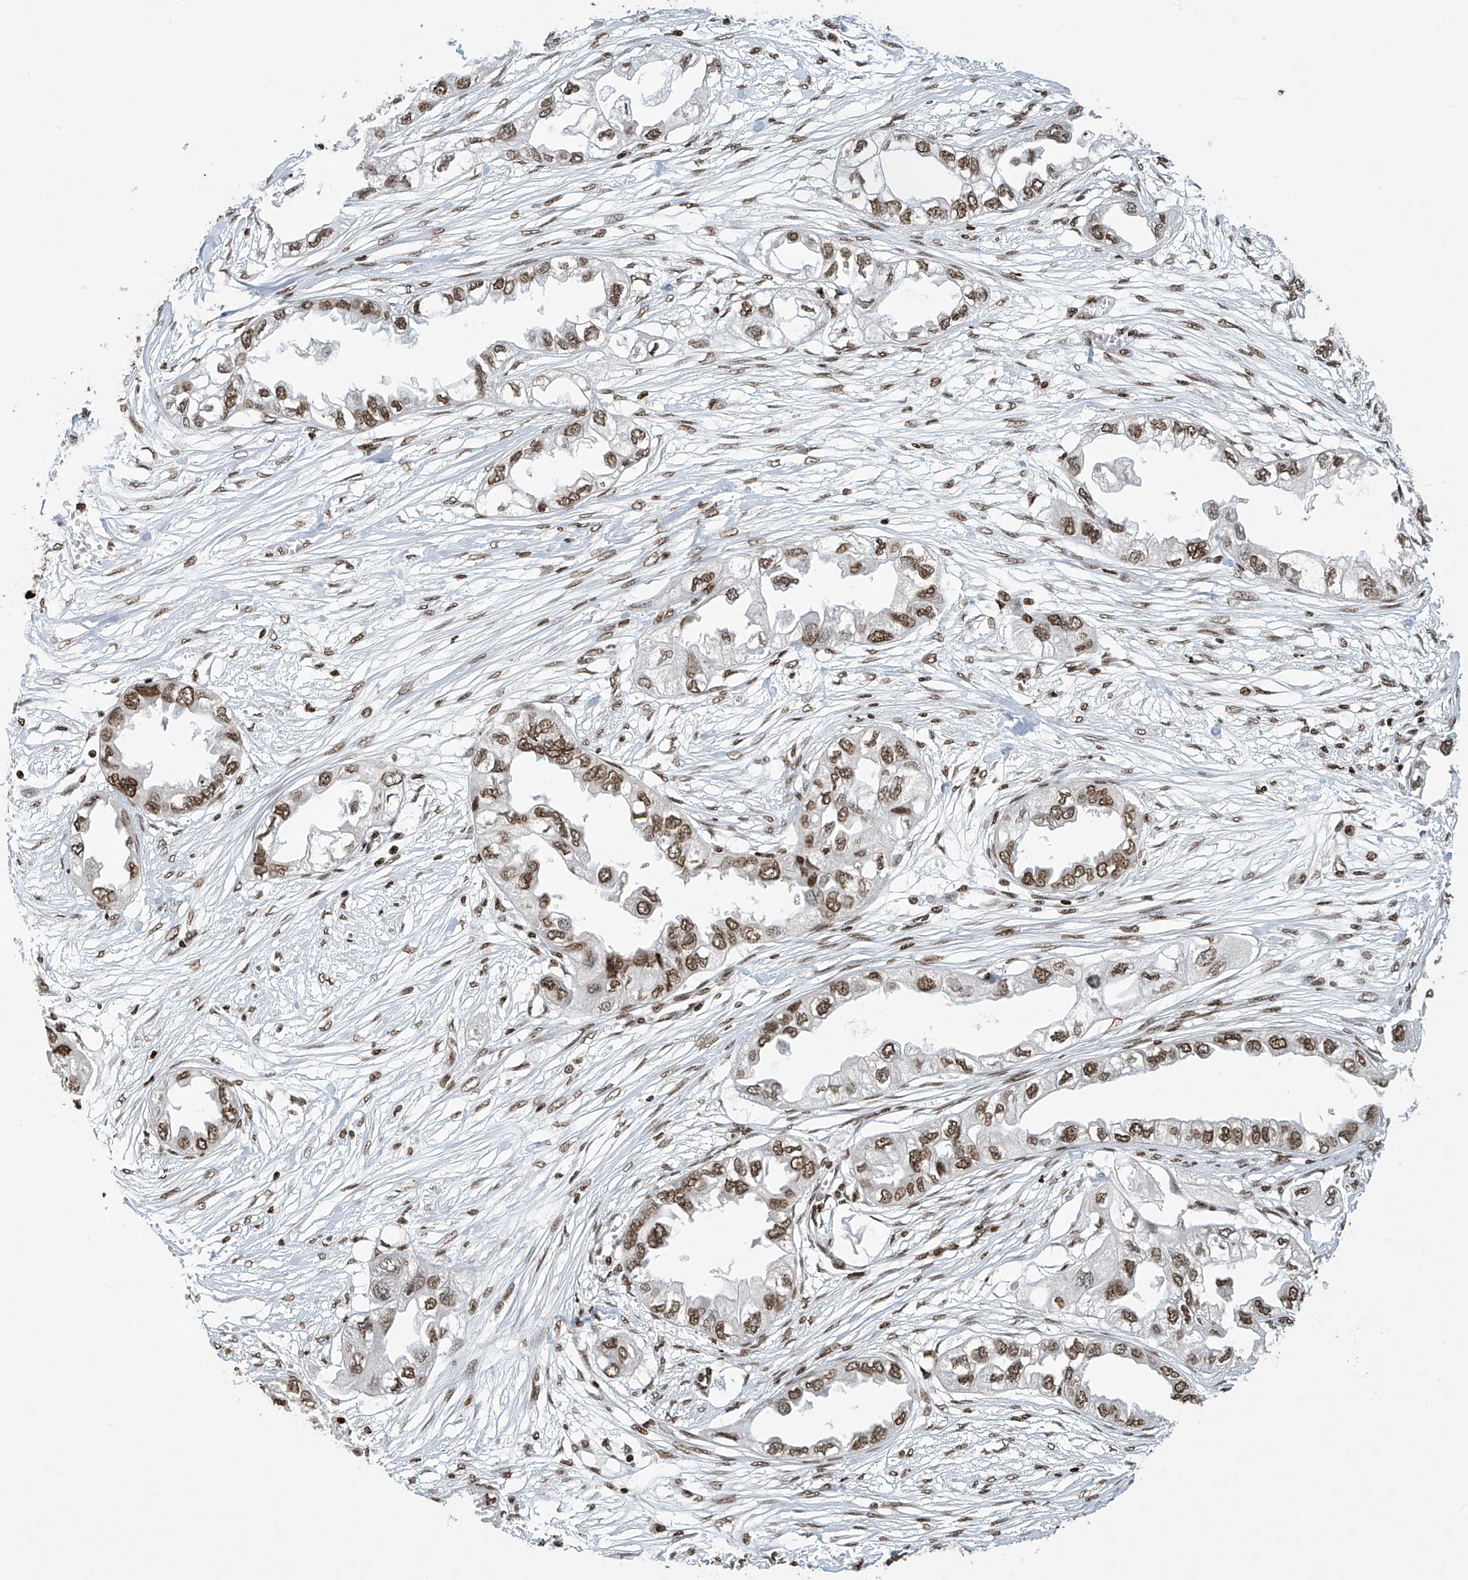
{"staining": {"intensity": "moderate", "quantity": ">75%", "location": "nuclear"}, "tissue": "endometrial cancer", "cell_type": "Tumor cells", "image_type": "cancer", "snomed": [{"axis": "morphology", "description": "Adenocarcinoma, NOS"}, {"axis": "topography", "description": "Endometrium"}], "caption": "Adenocarcinoma (endometrial) stained with DAB (3,3'-diaminobenzidine) immunohistochemistry demonstrates medium levels of moderate nuclear positivity in about >75% of tumor cells. (DAB (3,3'-diaminobenzidine) IHC, brown staining for protein, blue staining for nuclei).", "gene": "H4C16", "patient": {"sex": "female", "age": 67}}